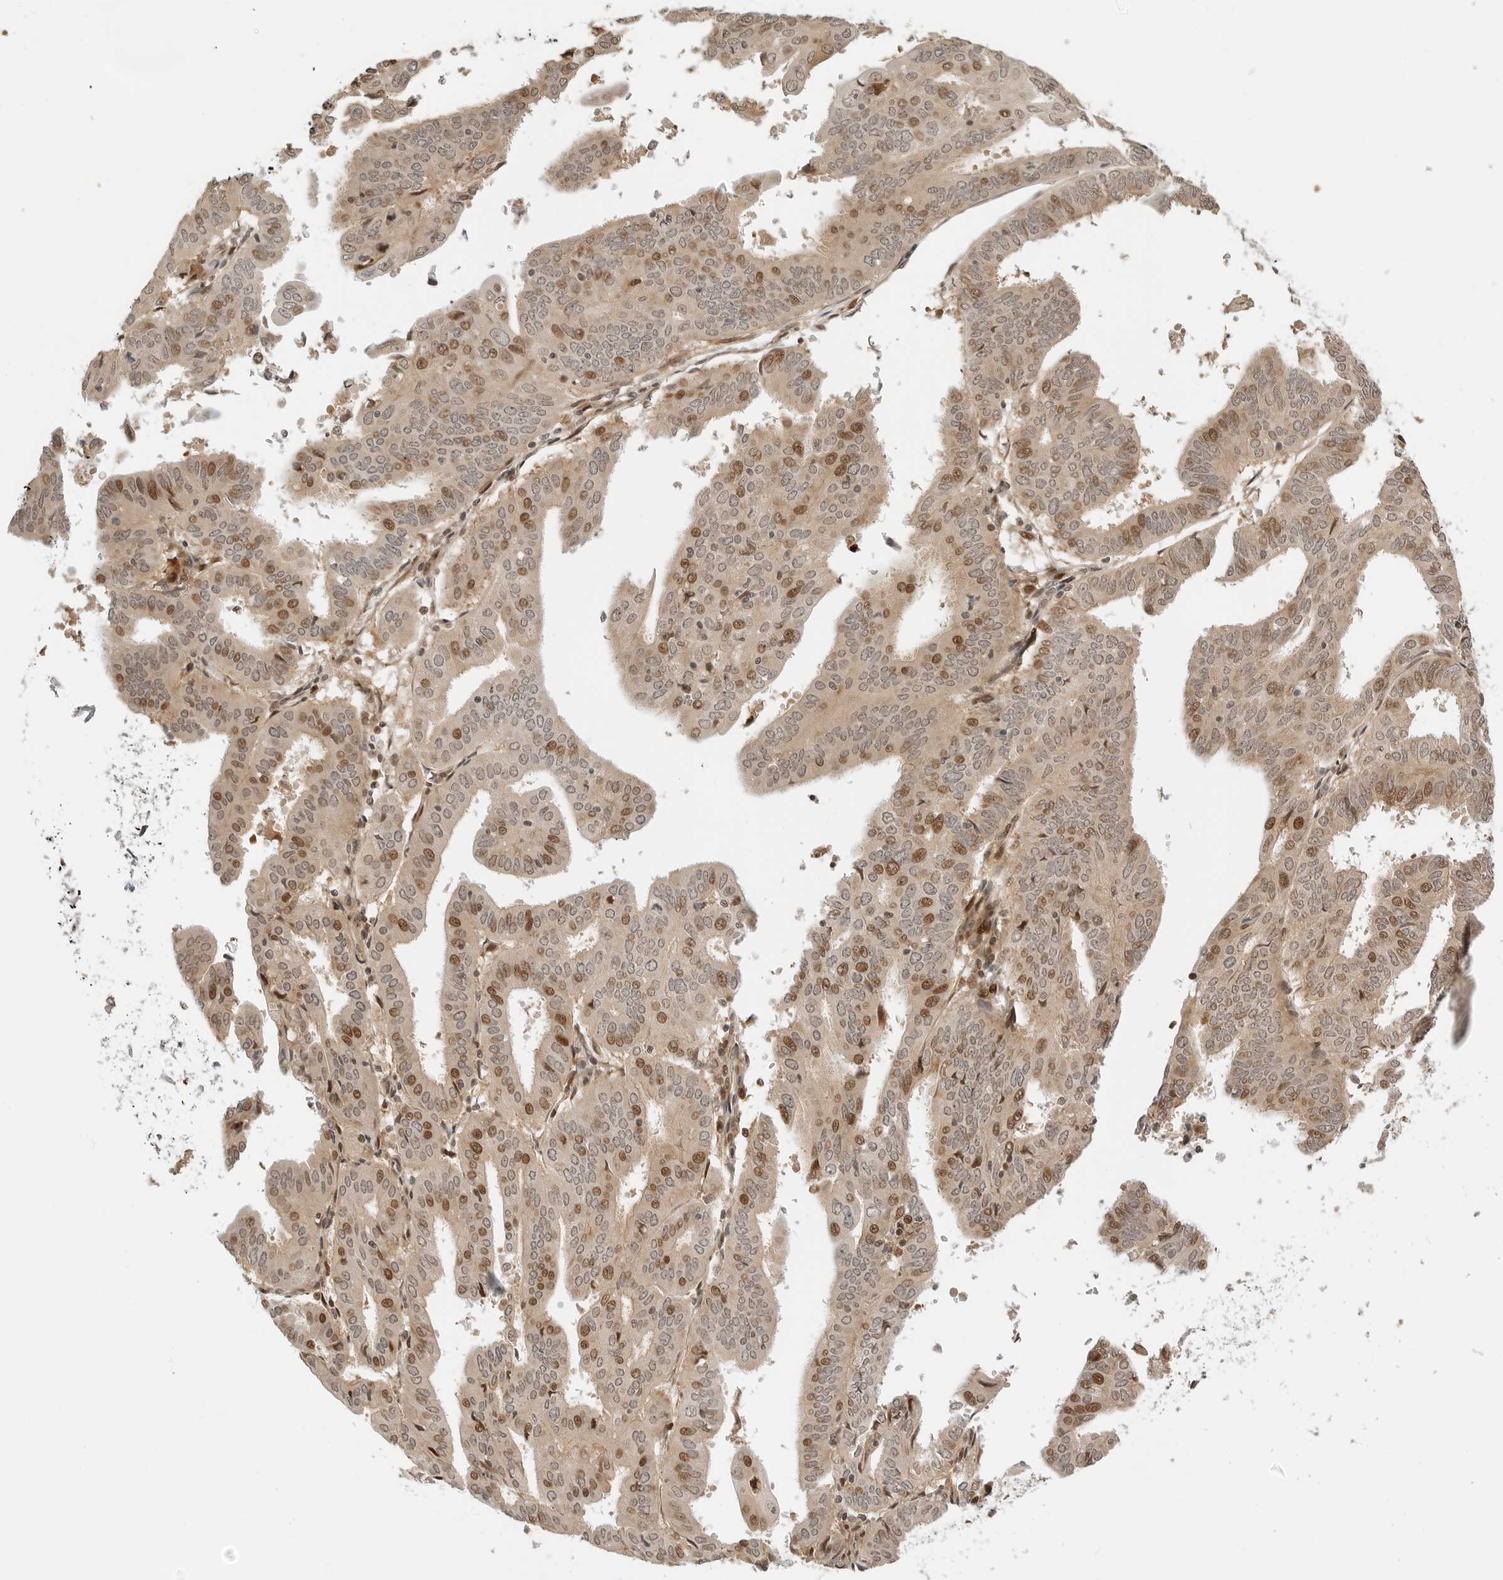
{"staining": {"intensity": "moderate", "quantity": "25%-75%", "location": "cytoplasmic/membranous,nuclear"}, "tissue": "endometrial cancer", "cell_type": "Tumor cells", "image_type": "cancer", "snomed": [{"axis": "morphology", "description": "Adenocarcinoma, NOS"}, {"axis": "topography", "description": "Uterus"}], "caption": "Endometrial cancer was stained to show a protein in brown. There is medium levels of moderate cytoplasmic/membranous and nuclear positivity in about 25%-75% of tumor cells.", "gene": "GEM", "patient": {"sex": "female", "age": 77}}